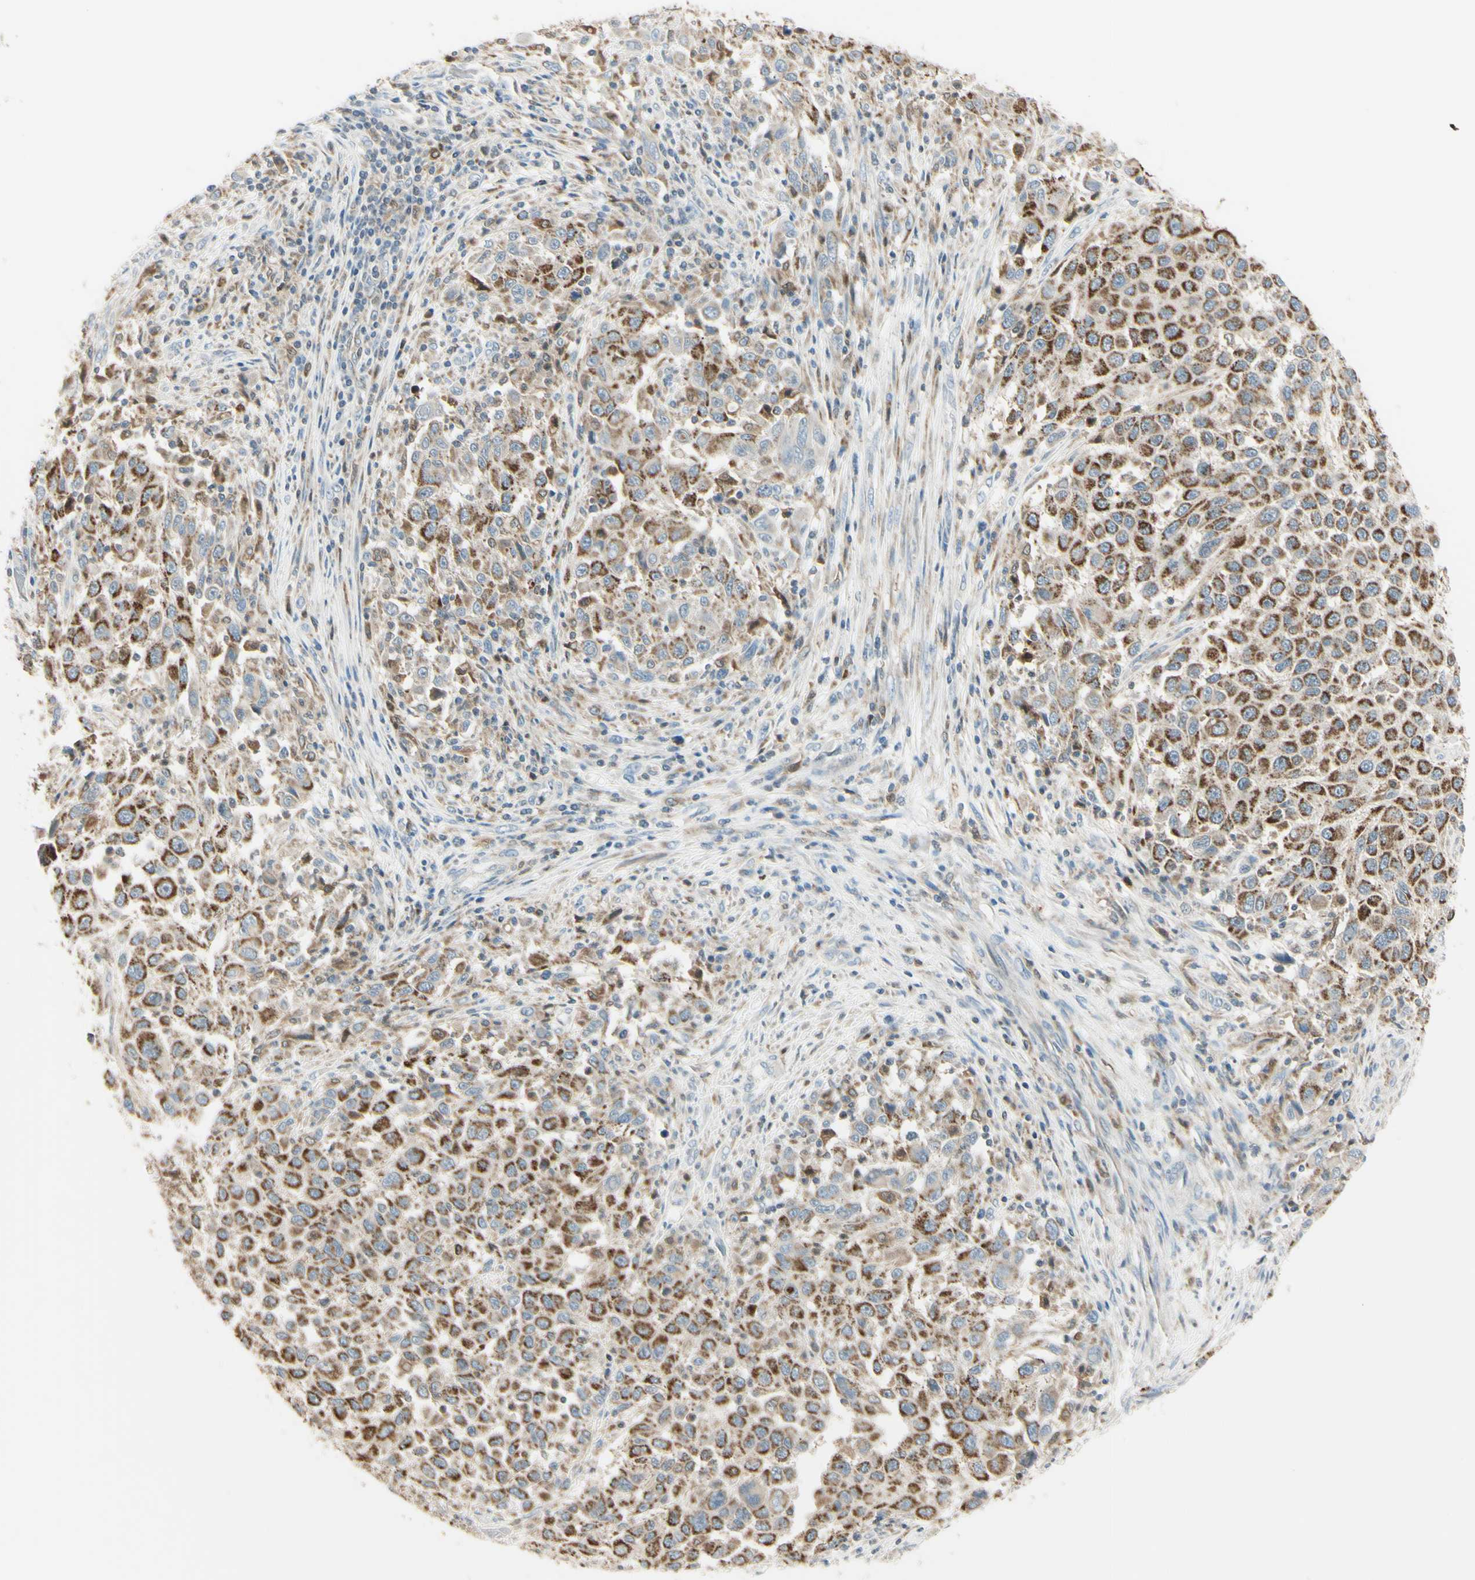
{"staining": {"intensity": "strong", "quantity": ">75%", "location": "cytoplasmic/membranous"}, "tissue": "melanoma", "cell_type": "Tumor cells", "image_type": "cancer", "snomed": [{"axis": "morphology", "description": "Malignant melanoma, Metastatic site"}, {"axis": "topography", "description": "Lymph node"}], "caption": "Brown immunohistochemical staining in human melanoma shows strong cytoplasmic/membranous positivity in approximately >75% of tumor cells. (IHC, brightfield microscopy, high magnification).", "gene": "CYRIB", "patient": {"sex": "male", "age": 61}}